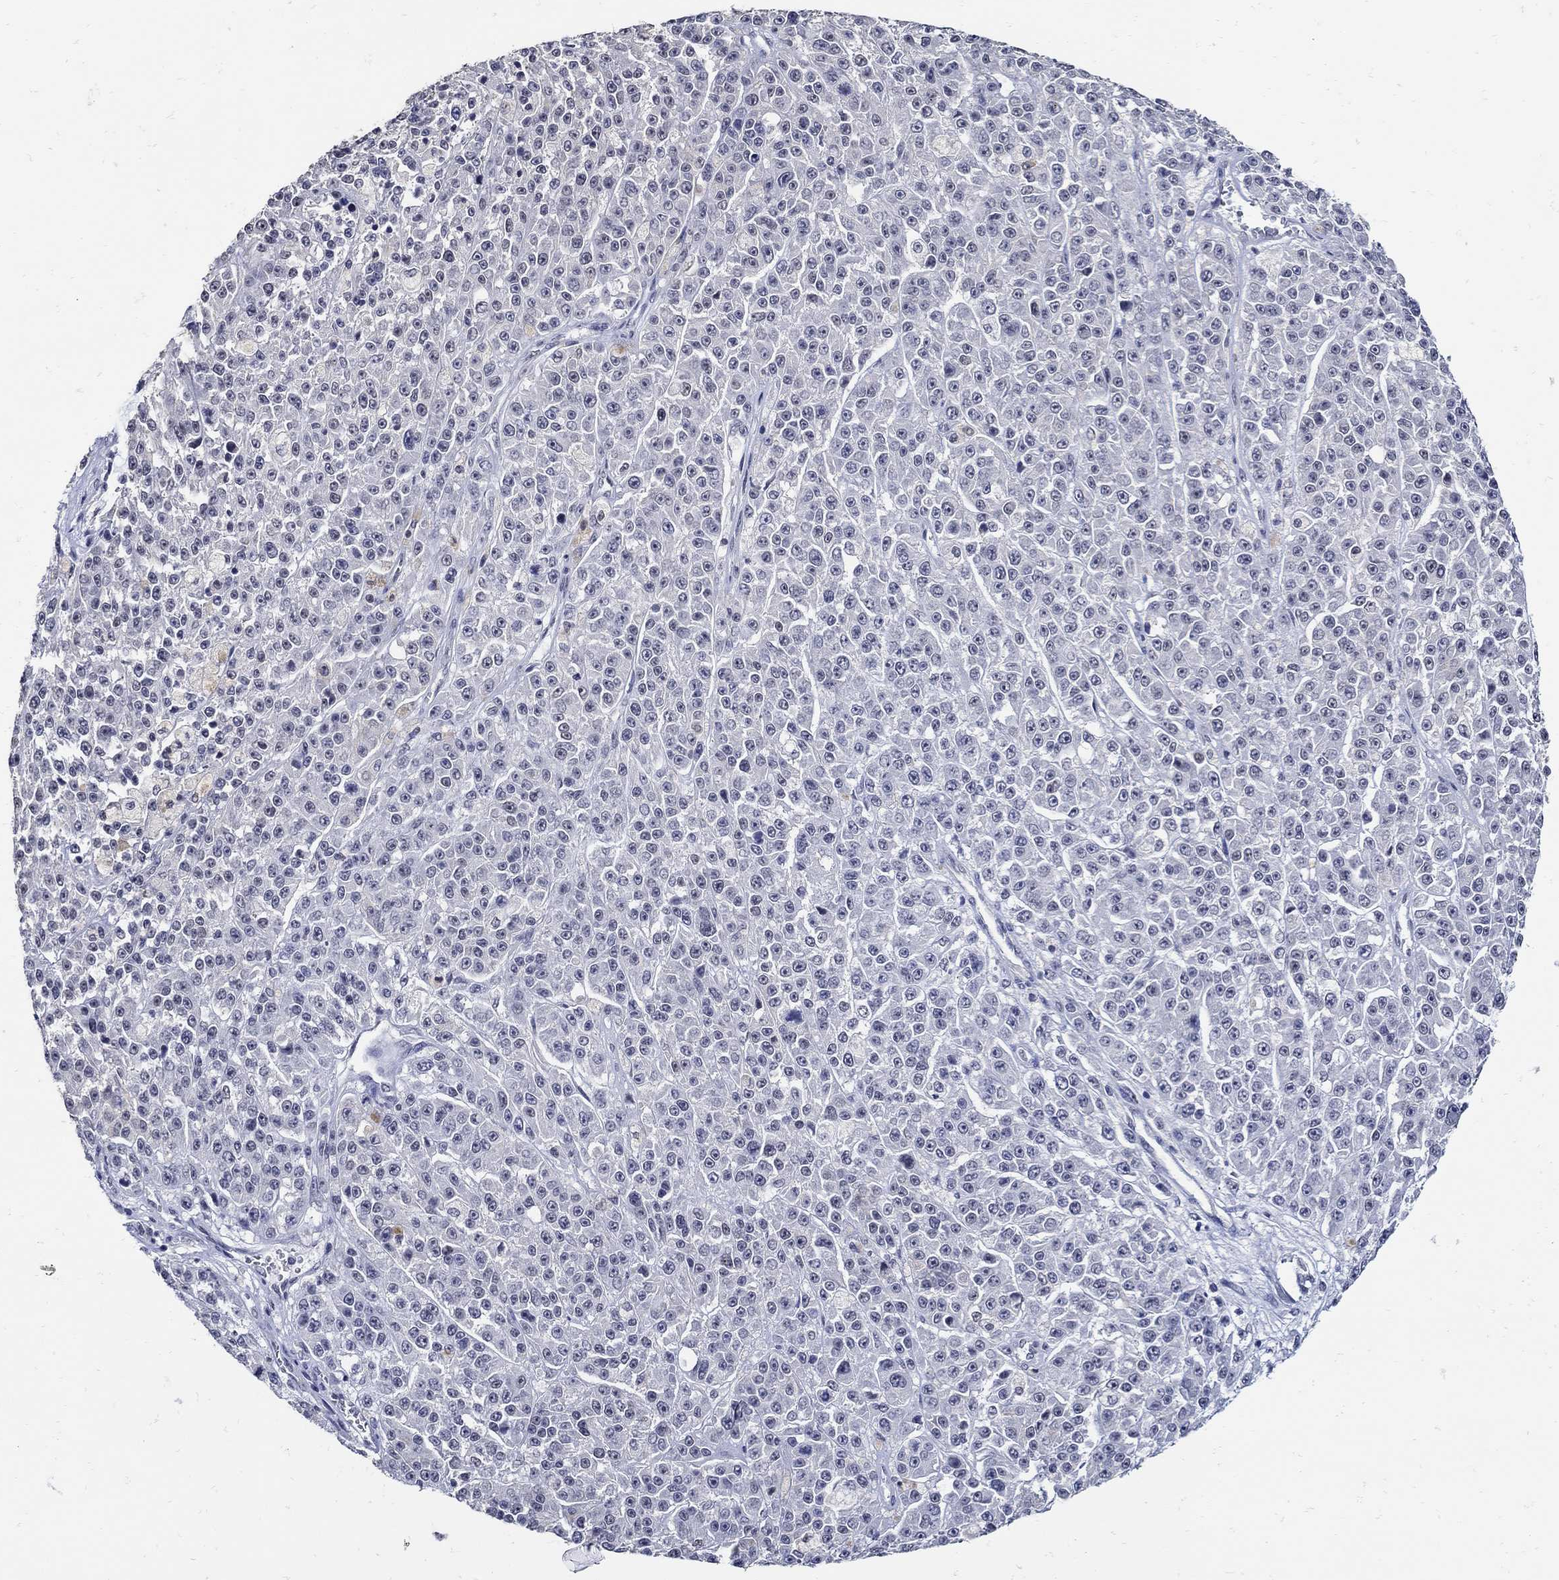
{"staining": {"intensity": "negative", "quantity": "none", "location": "none"}, "tissue": "melanoma", "cell_type": "Tumor cells", "image_type": "cancer", "snomed": [{"axis": "morphology", "description": "Malignant melanoma, NOS"}, {"axis": "topography", "description": "Skin"}], "caption": "Melanoma was stained to show a protein in brown. There is no significant staining in tumor cells.", "gene": "KCNN3", "patient": {"sex": "female", "age": 58}}